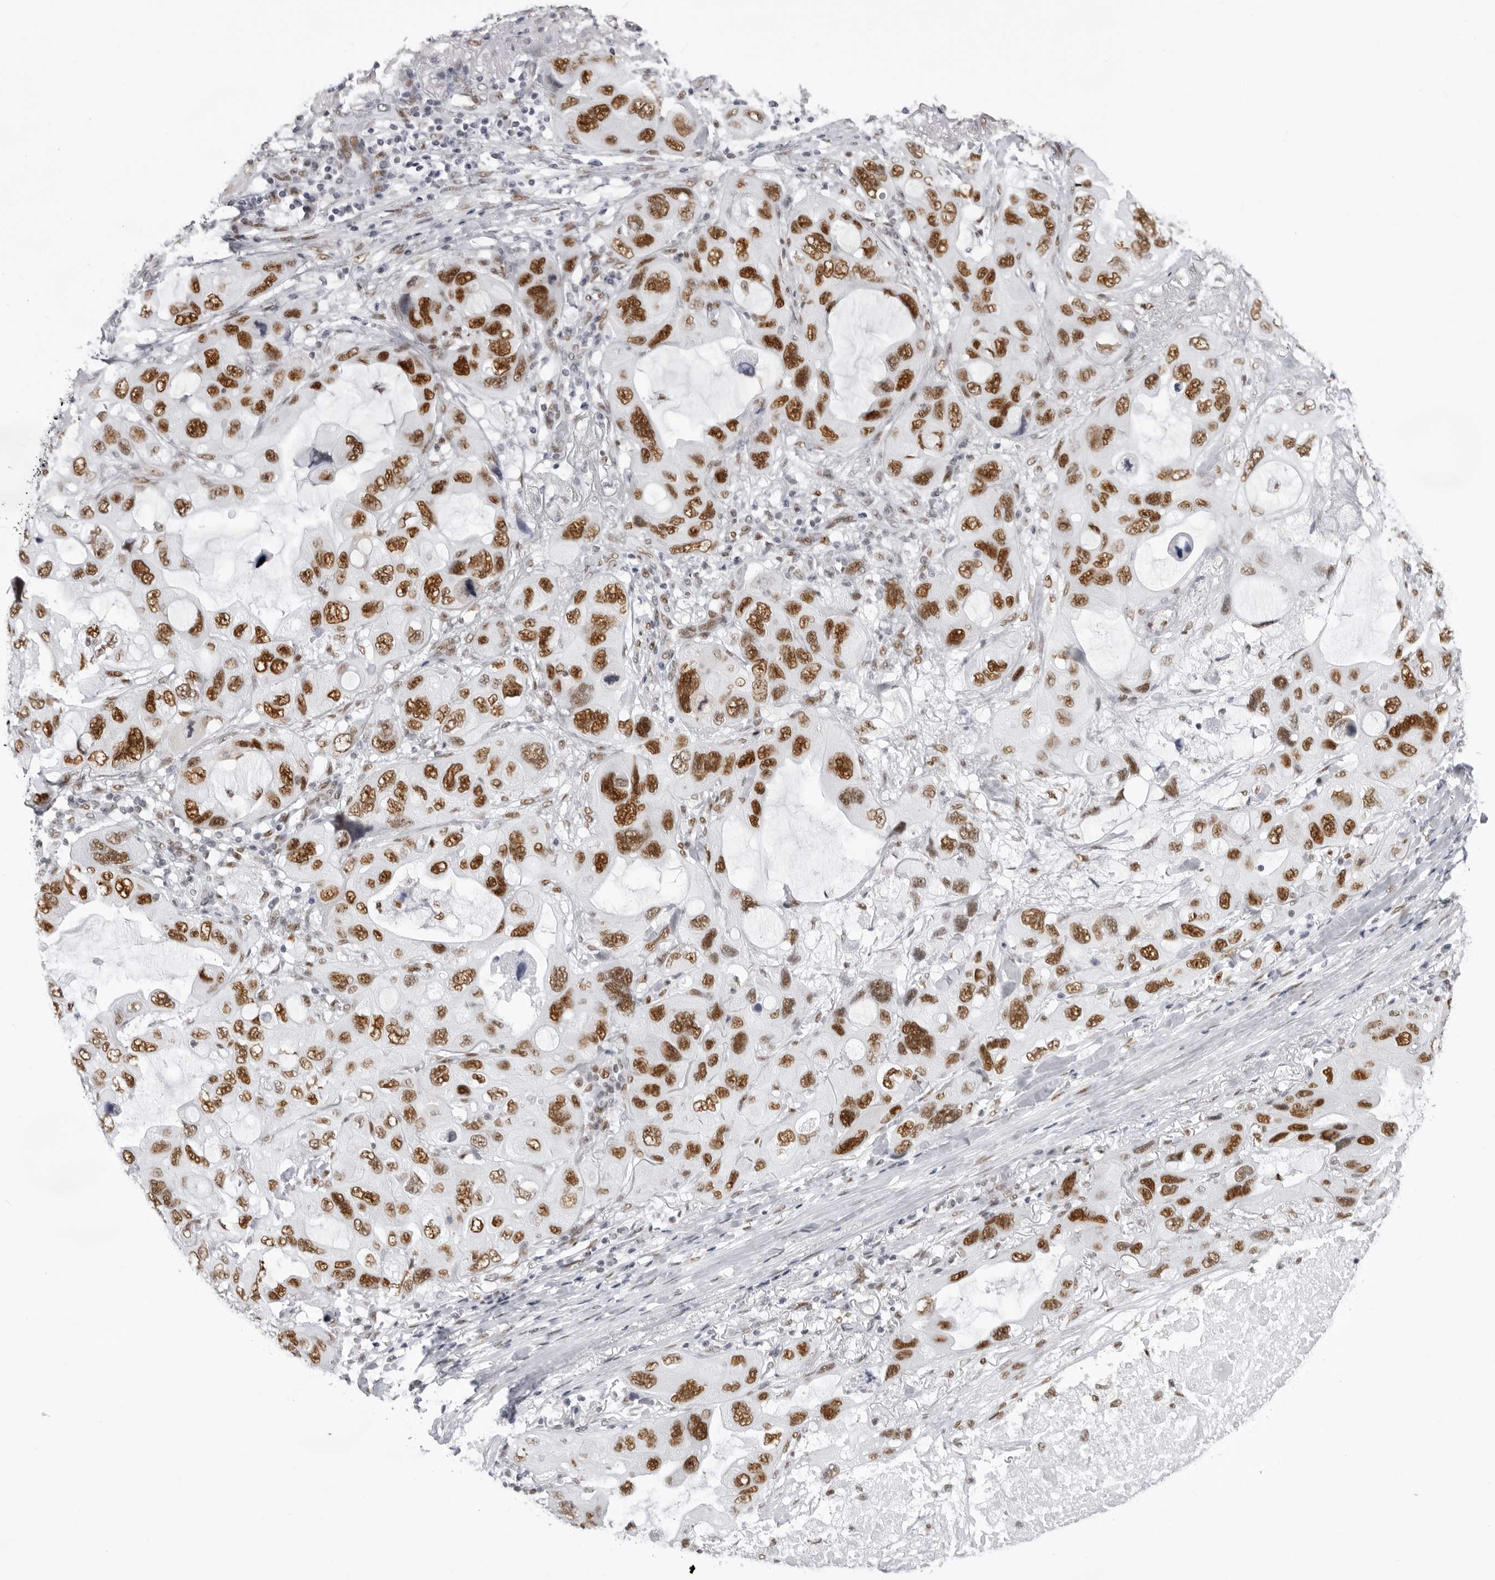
{"staining": {"intensity": "strong", "quantity": ">75%", "location": "nuclear"}, "tissue": "lung cancer", "cell_type": "Tumor cells", "image_type": "cancer", "snomed": [{"axis": "morphology", "description": "Squamous cell carcinoma, NOS"}, {"axis": "topography", "description": "Lung"}], "caption": "There is high levels of strong nuclear expression in tumor cells of lung squamous cell carcinoma, as demonstrated by immunohistochemical staining (brown color).", "gene": "IRF2BP2", "patient": {"sex": "female", "age": 73}}